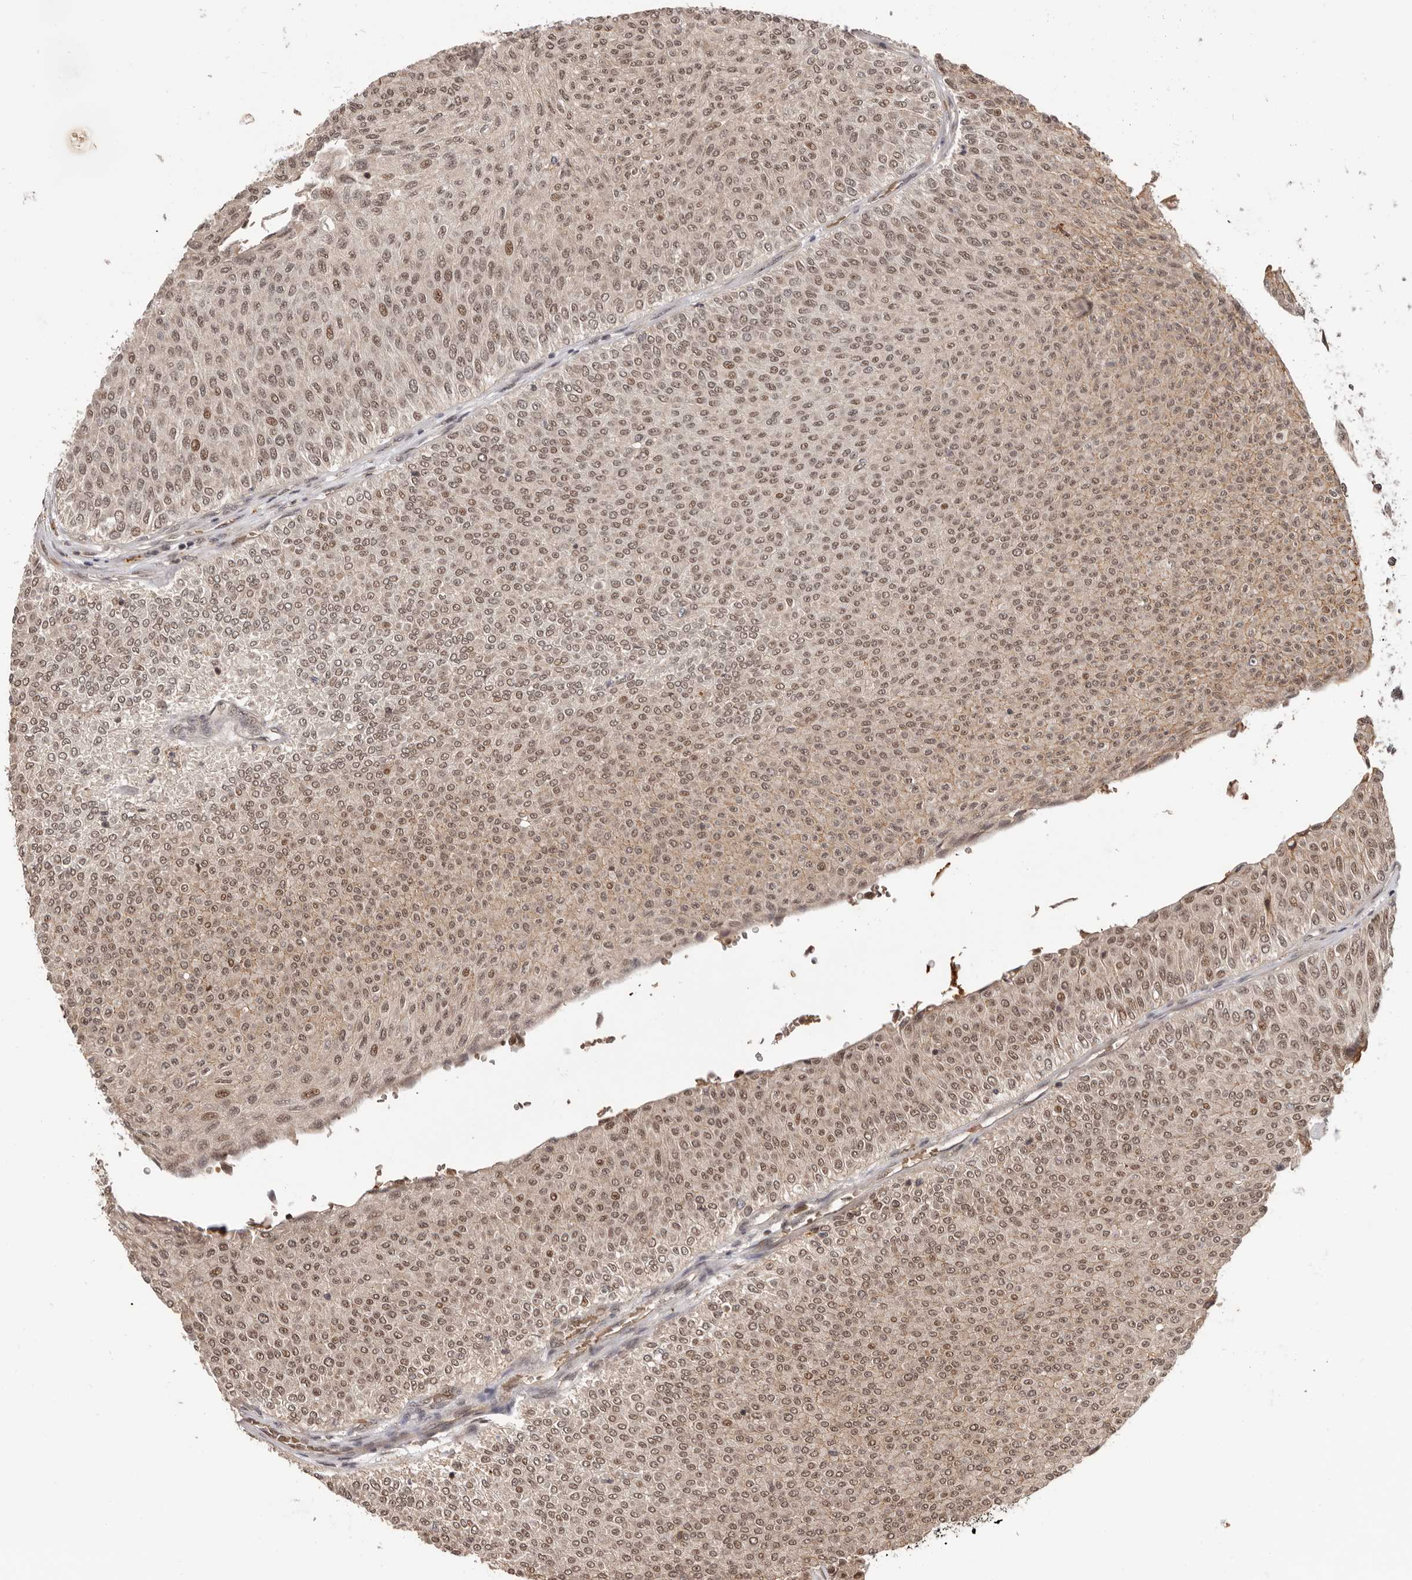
{"staining": {"intensity": "moderate", "quantity": ">75%", "location": "nuclear"}, "tissue": "urothelial cancer", "cell_type": "Tumor cells", "image_type": "cancer", "snomed": [{"axis": "morphology", "description": "Urothelial carcinoma, Low grade"}, {"axis": "topography", "description": "Urinary bladder"}], "caption": "Human urothelial carcinoma (low-grade) stained for a protein (brown) exhibits moderate nuclear positive expression in about >75% of tumor cells.", "gene": "NCOA3", "patient": {"sex": "male", "age": 78}}